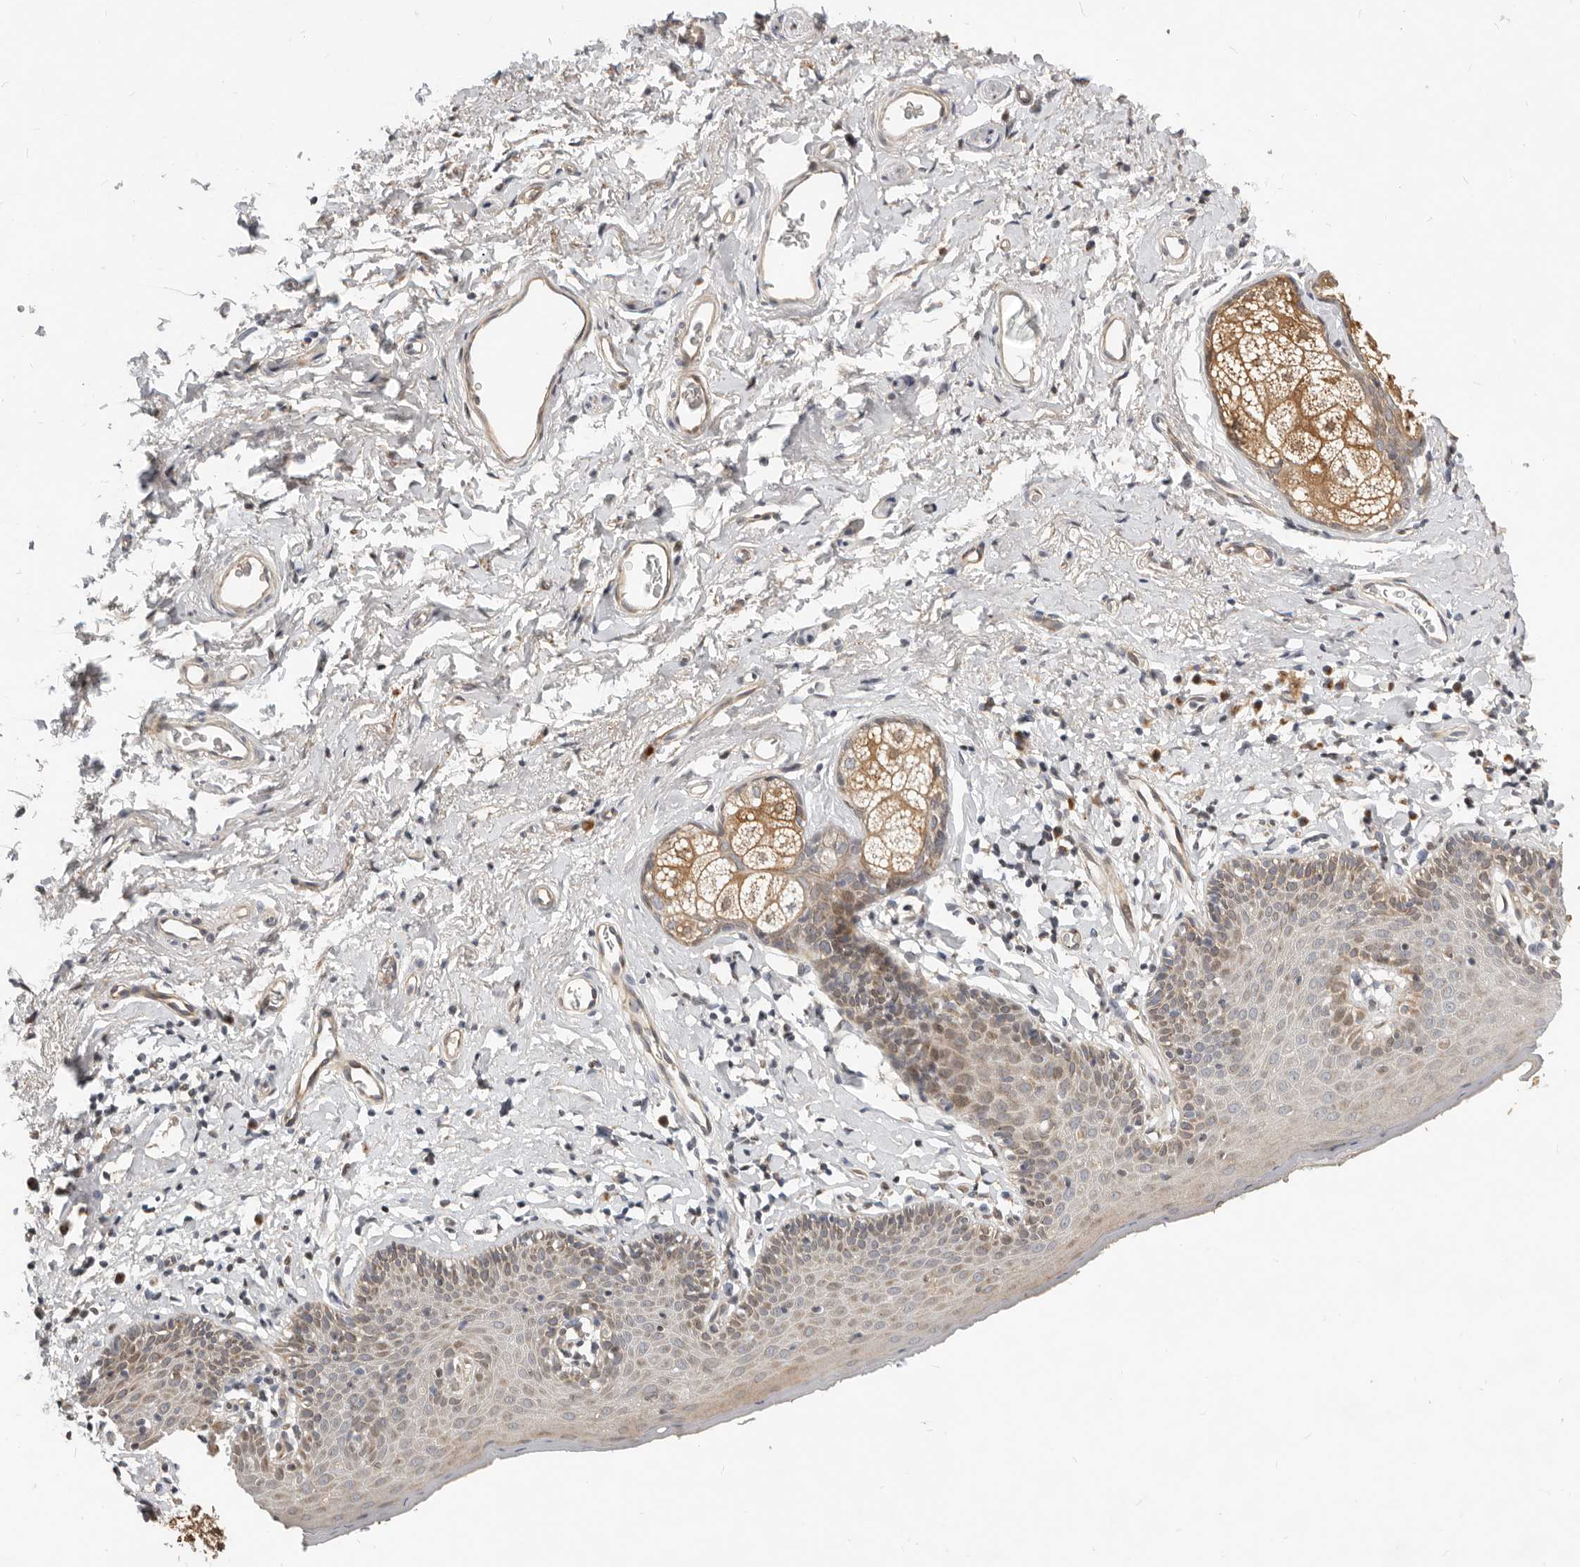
{"staining": {"intensity": "moderate", "quantity": "25%-75%", "location": "cytoplasmic/membranous"}, "tissue": "skin", "cell_type": "Epidermal cells", "image_type": "normal", "snomed": [{"axis": "morphology", "description": "Normal tissue, NOS"}, {"axis": "topography", "description": "Vulva"}], "caption": "Protein staining by immunohistochemistry shows moderate cytoplasmic/membranous positivity in about 25%-75% of epidermal cells in normal skin.", "gene": "NPY4R2", "patient": {"sex": "female", "age": 66}}